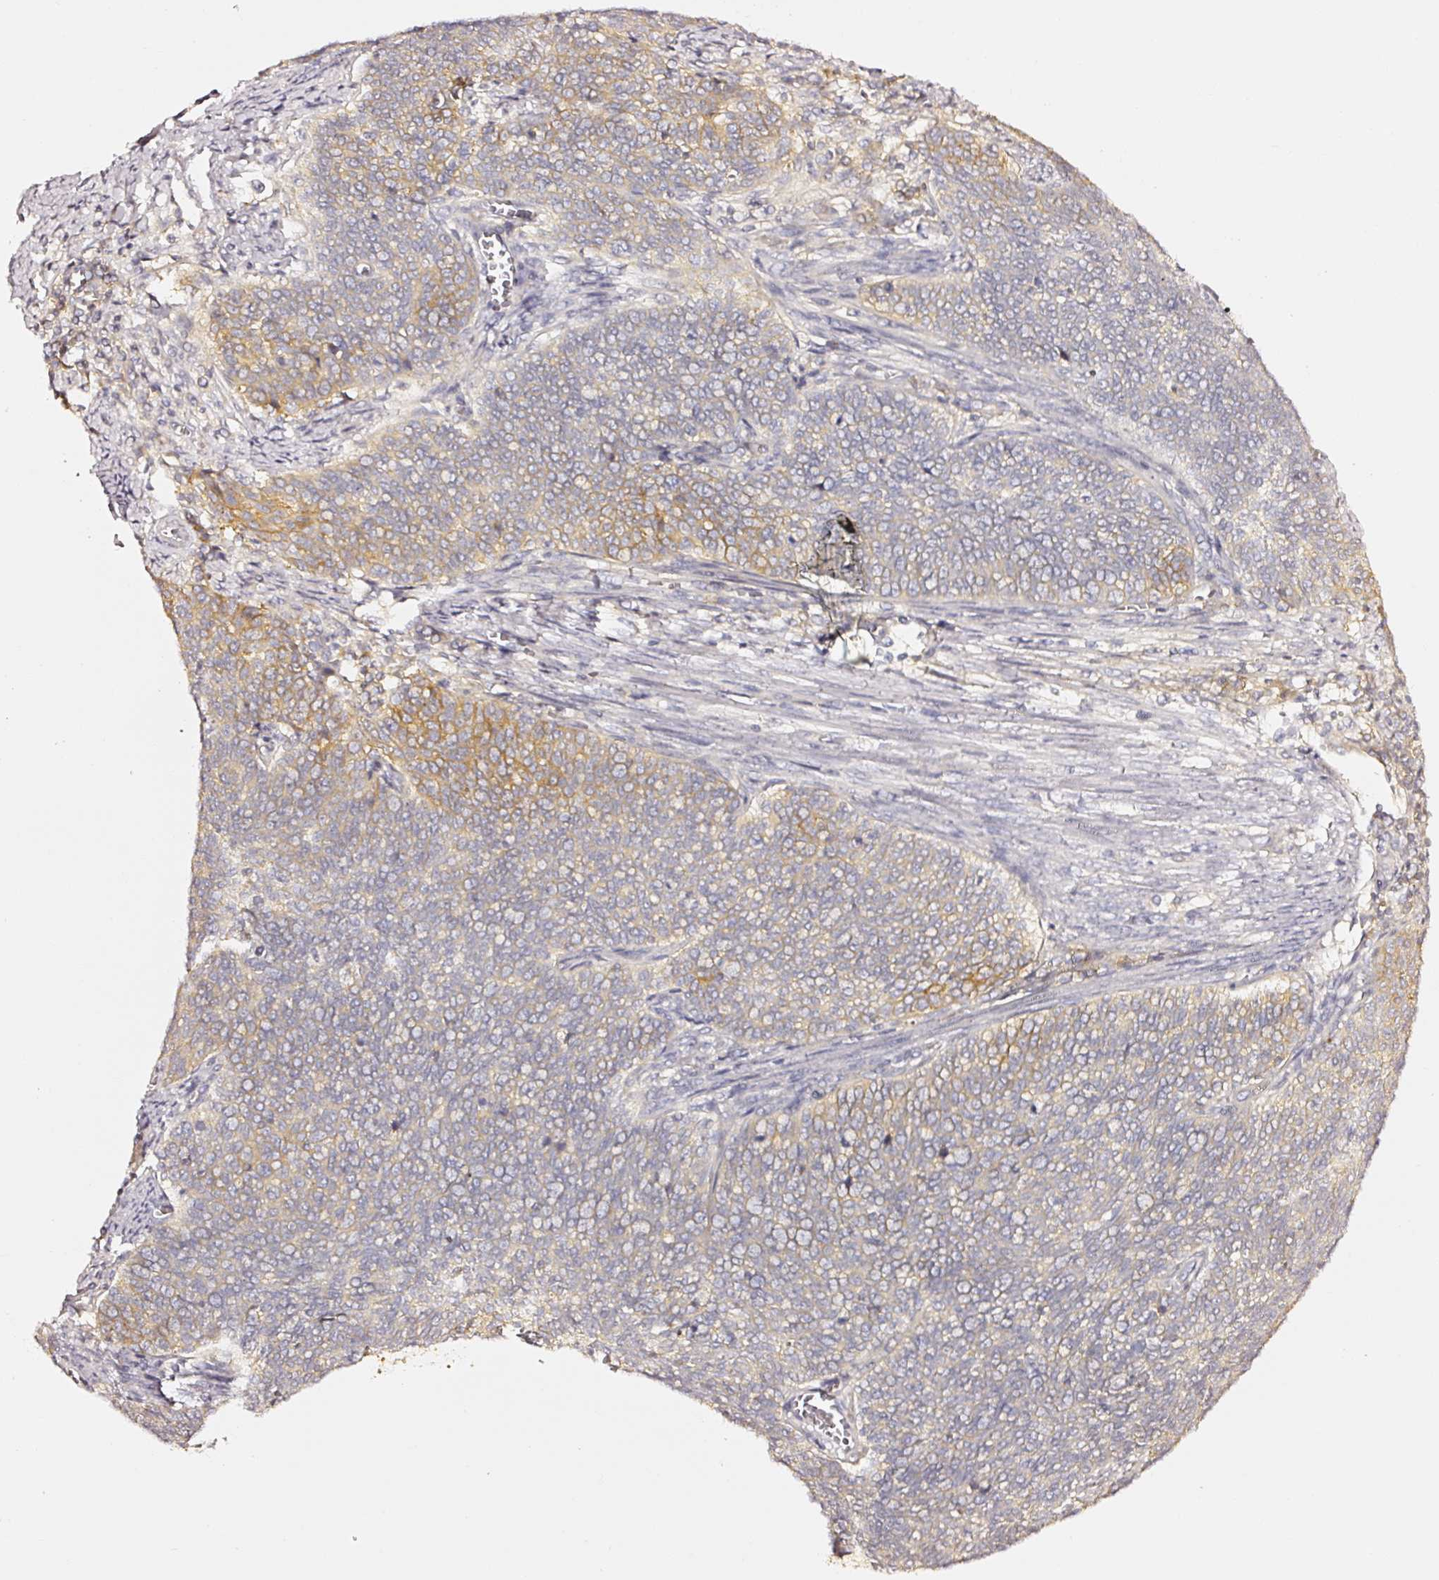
{"staining": {"intensity": "moderate", "quantity": "<25%", "location": "cytoplasmic/membranous"}, "tissue": "cervical cancer", "cell_type": "Tumor cells", "image_type": "cancer", "snomed": [{"axis": "morphology", "description": "Squamous cell carcinoma, NOS"}, {"axis": "topography", "description": "Cervix"}], "caption": "Tumor cells reveal moderate cytoplasmic/membranous expression in approximately <25% of cells in cervical cancer.", "gene": "CD47", "patient": {"sex": "female", "age": 39}}